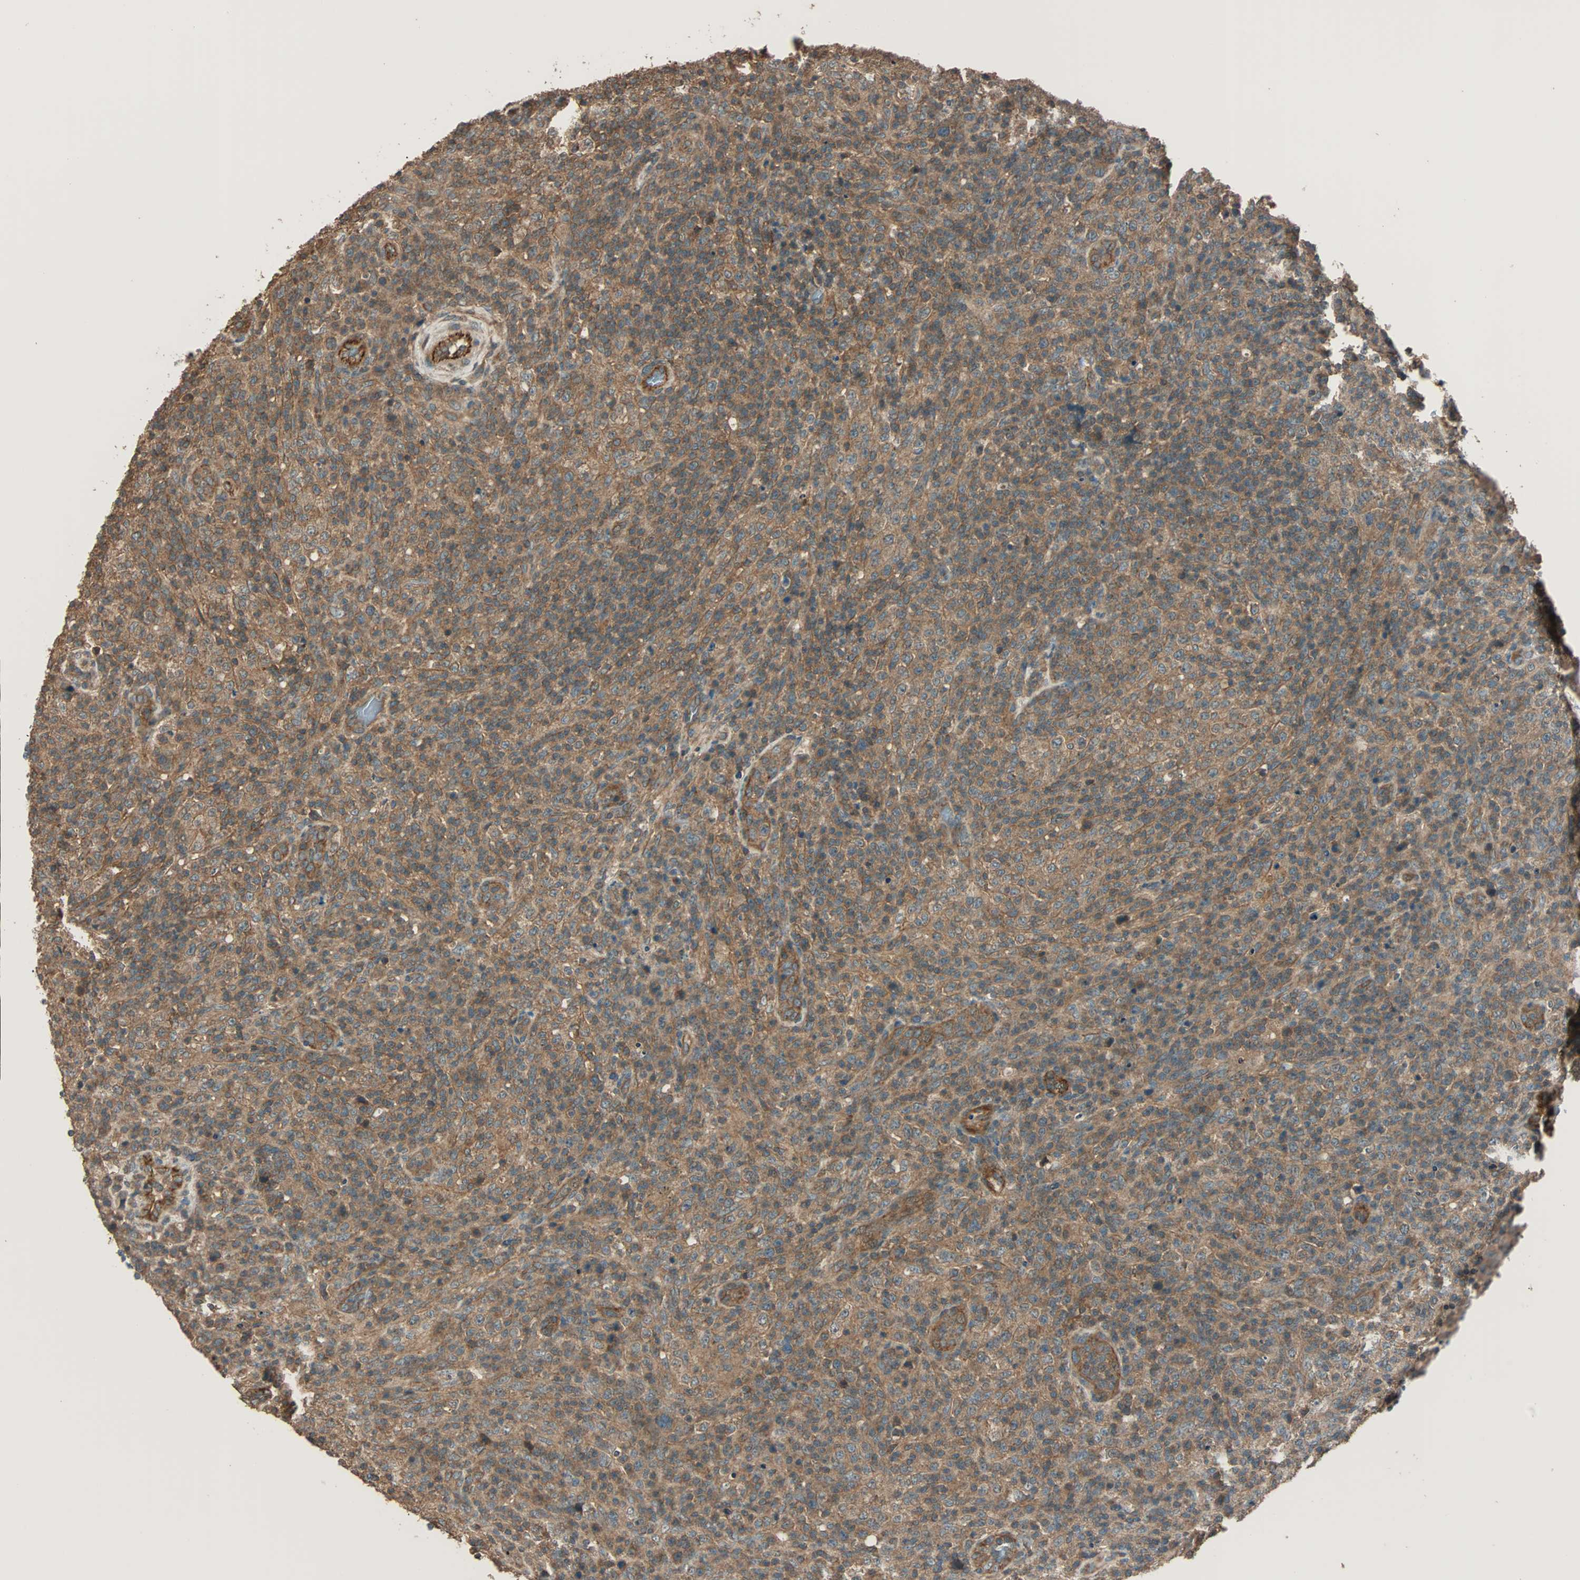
{"staining": {"intensity": "moderate", "quantity": ">75%", "location": "cytoplasmic/membranous"}, "tissue": "lymphoma", "cell_type": "Tumor cells", "image_type": "cancer", "snomed": [{"axis": "morphology", "description": "Malignant lymphoma, non-Hodgkin's type, High grade"}, {"axis": "topography", "description": "Lymph node"}], "caption": "High-grade malignant lymphoma, non-Hodgkin's type stained for a protein reveals moderate cytoplasmic/membranous positivity in tumor cells.", "gene": "MAP3K21", "patient": {"sex": "female", "age": 76}}